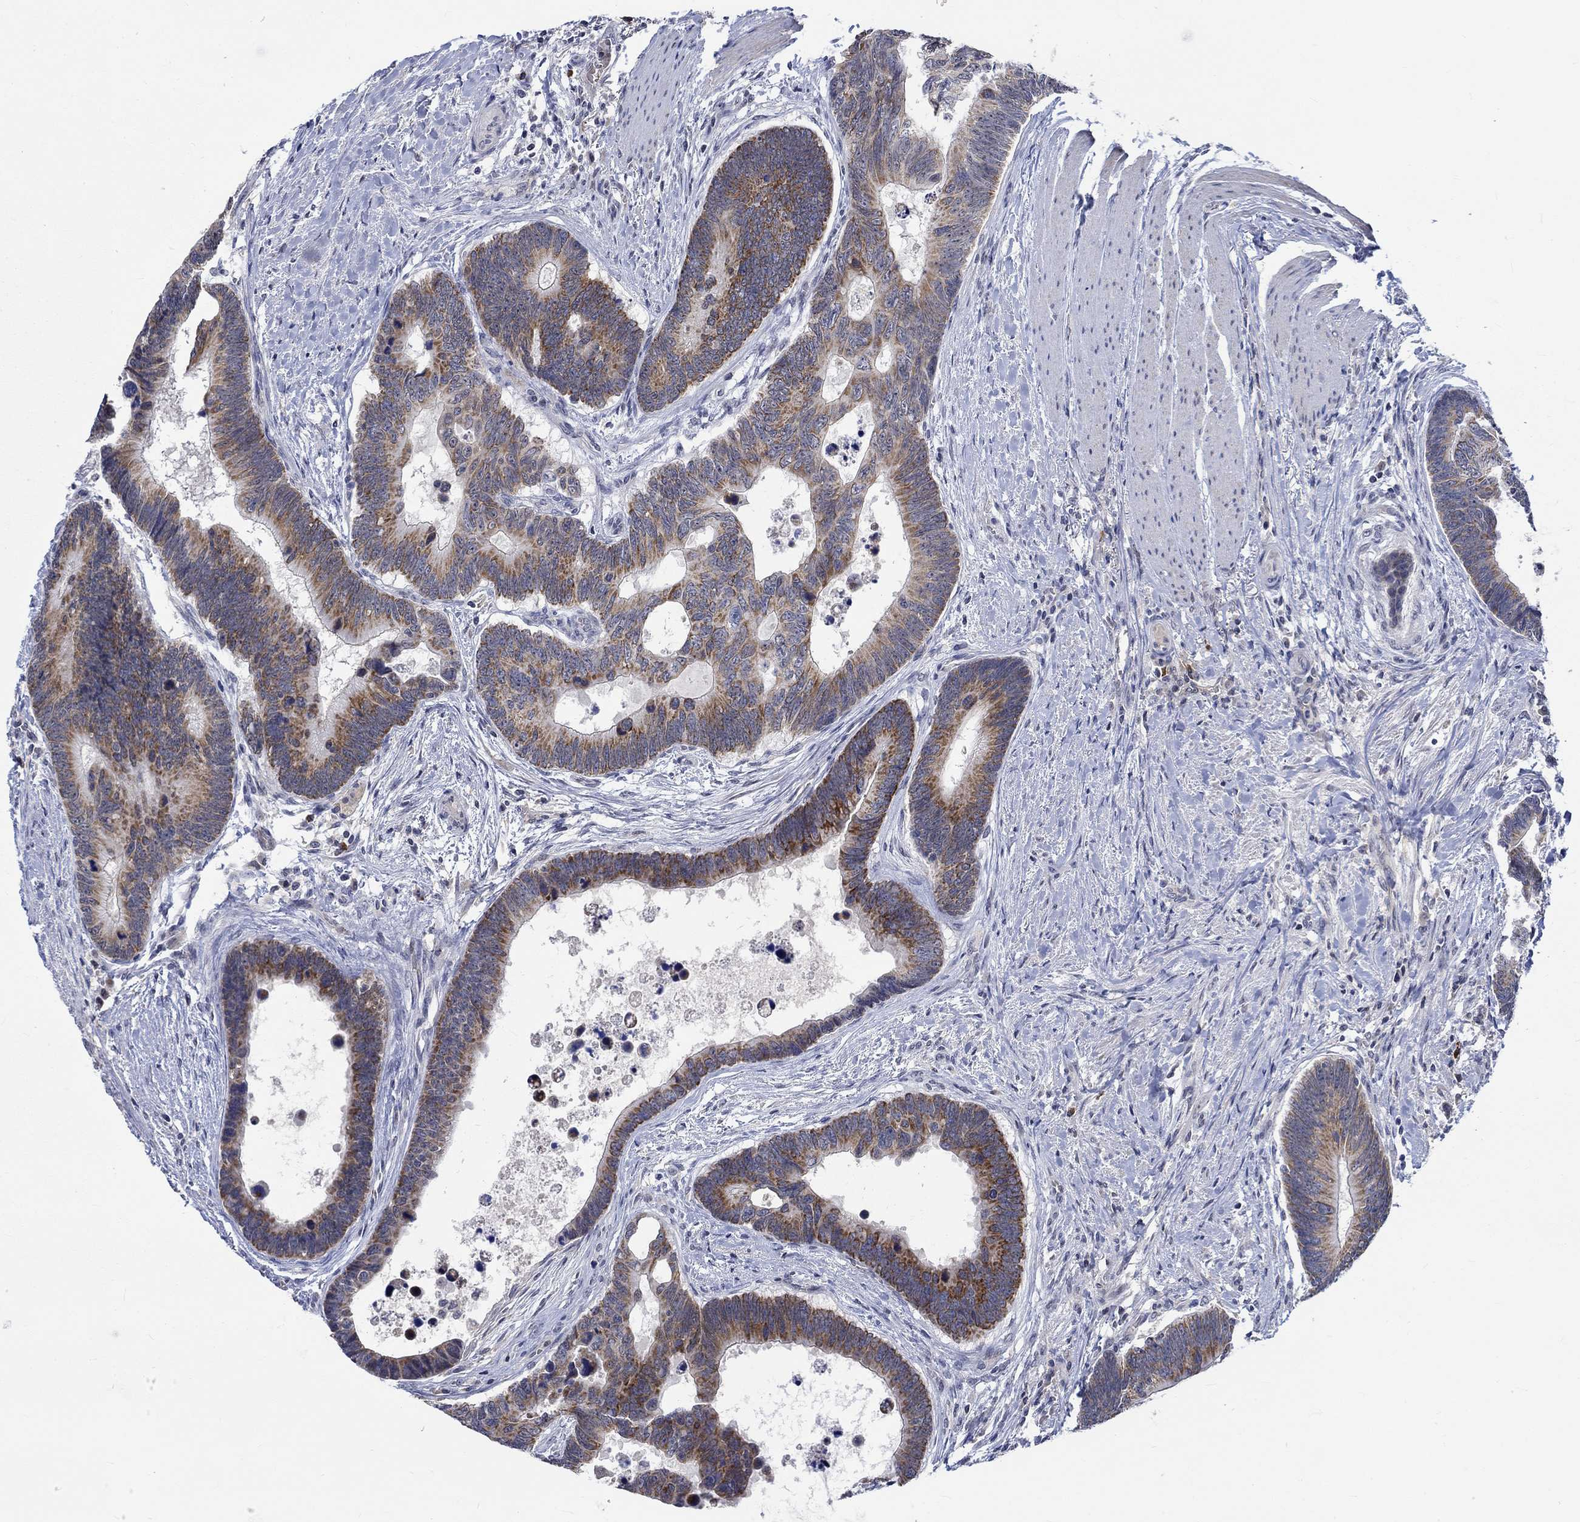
{"staining": {"intensity": "strong", "quantity": "25%-75%", "location": "cytoplasmic/membranous"}, "tissue": "colorectal cancer", "cell_type": "Tumor cells", "image_type": "cancer", "snomed": [{"axis": "morphology", "description": "Adenocarcinoma, NOS"}, {"axis": "topography", "description": "Colon"}], "caption": "This image exhibits IHC staining of colorectal cancer (adenocarcinoma), with high strong cytoplasmic/membranous positivity in approximately 25%-75% of tumor cells.", "gene": "WASF1", "patient": {"sex": "female", "age": 77}}